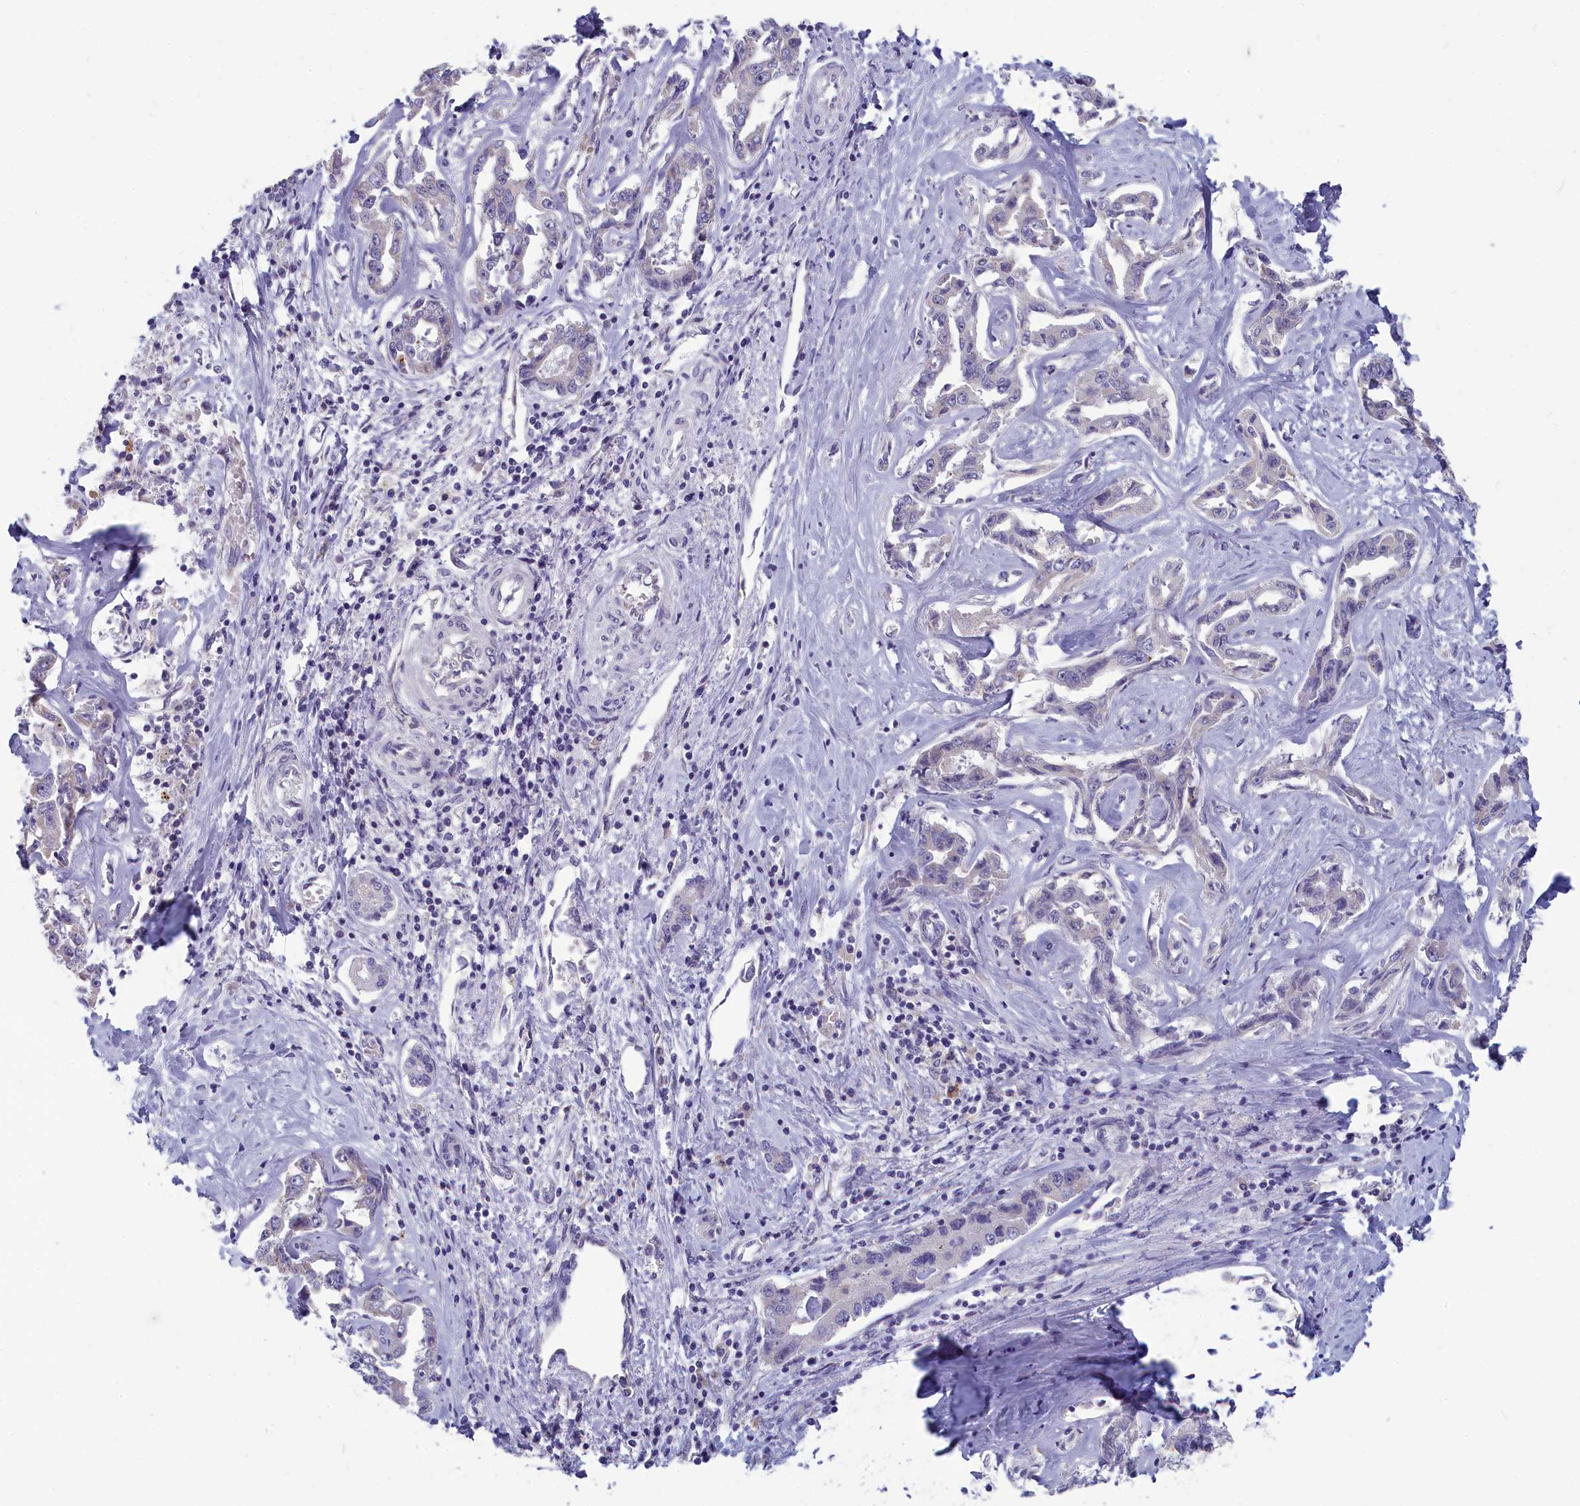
{"staining": {"intensity": "negative", "quantity": "none", "location": "none"}, "tissue": "liver cancer", "cell_type": "Tumor cells", "image_type": "cancer", "snomed": [{"axis": "morphology", "description": "Cholangiocarcinoma"}, {"axis": "topography", "description": "Liver"}], "caption": "Tumor cells show no significant expression in liver cholangiocarcinoma.", "gene": "MRI1", "patient": {"sex": "male", "age": 59}}